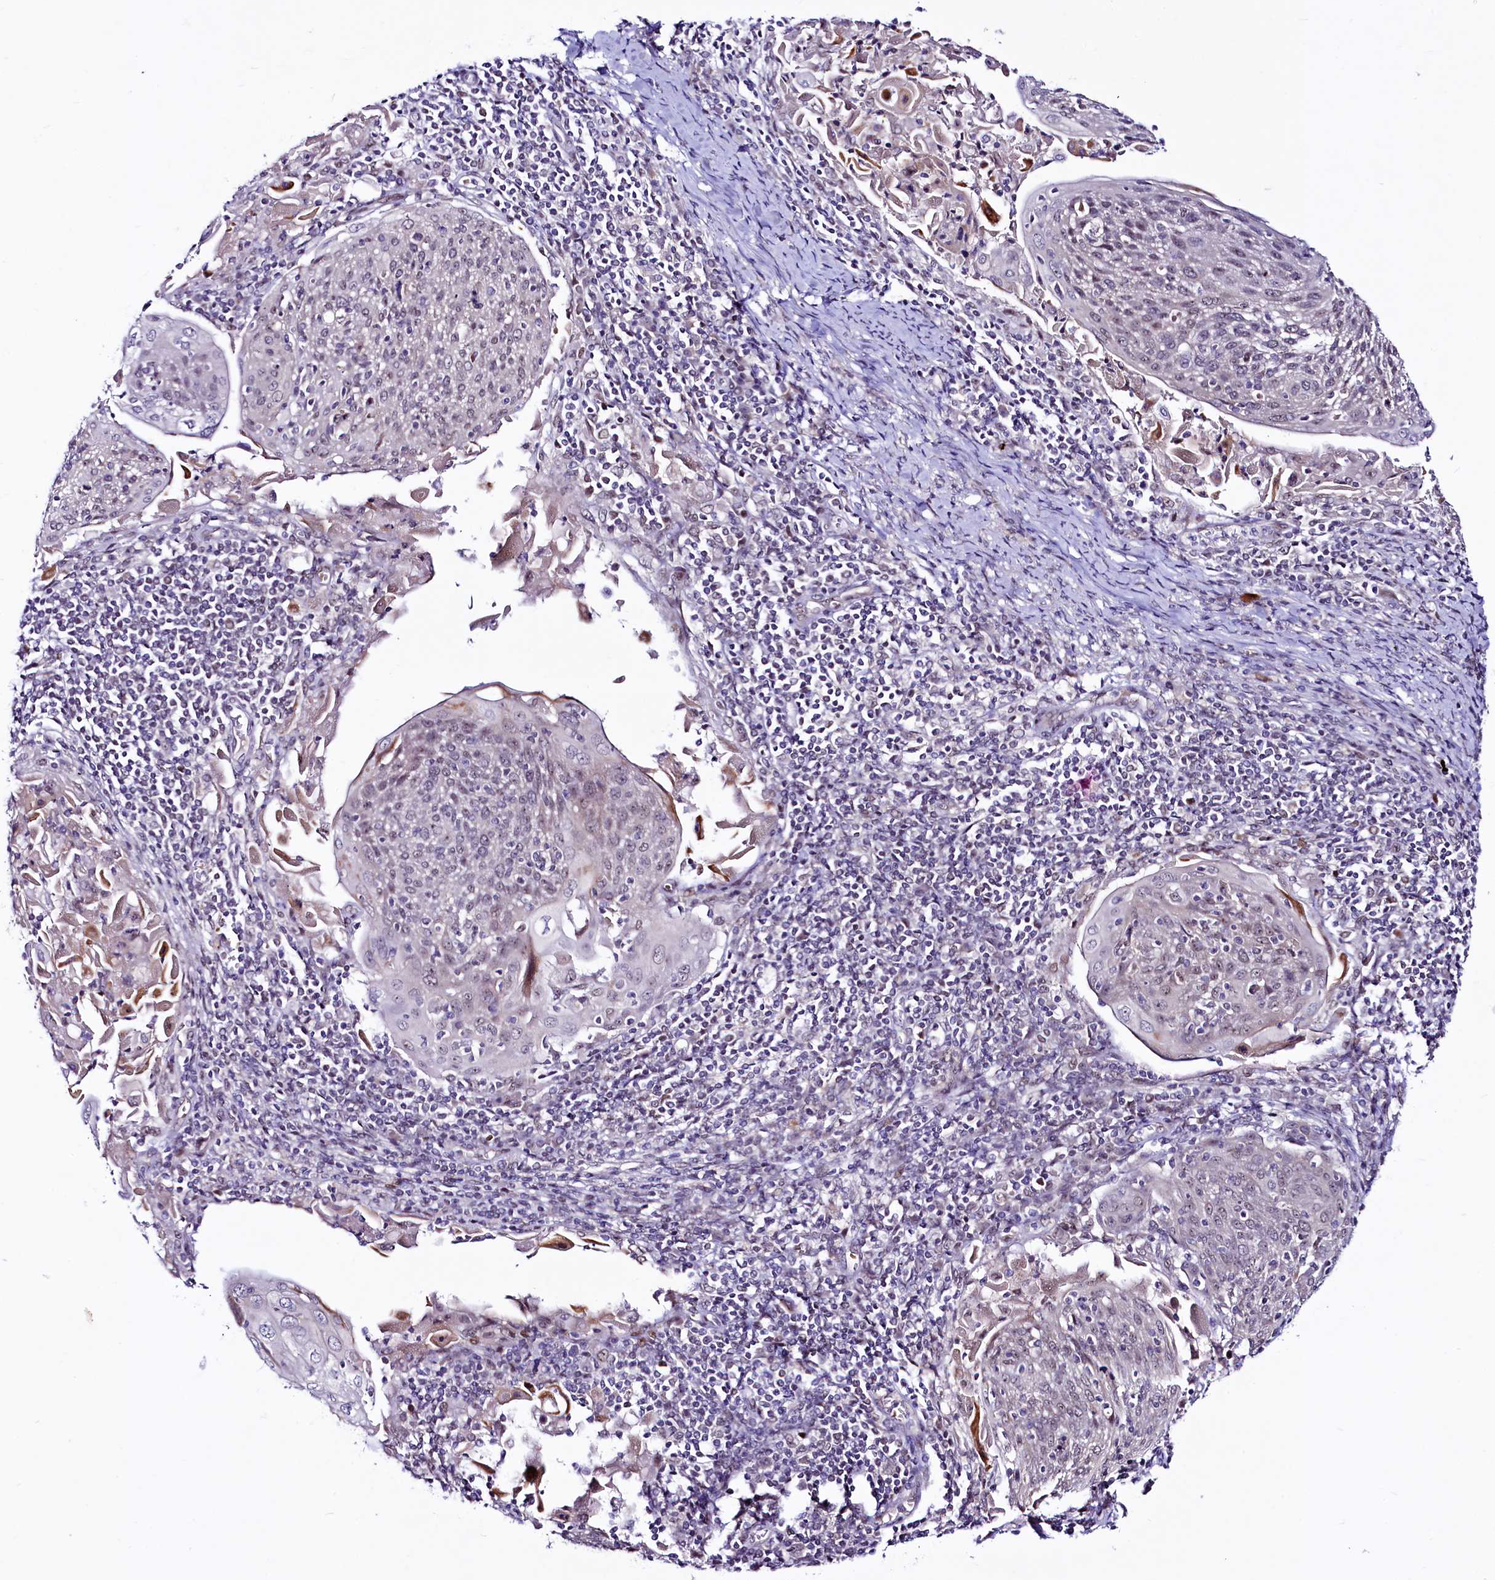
{"staining": {"intensity": "weak", "quantity": "<25%", "location": "nuclear"}, "tissue": "cervical cancer", "cell_type": "Tumor cells", "image_type": "cancer", "snomed": [{"axis": "morphology", "description": "Squamous cell carcinoma, NOS"}, {"axis": "topography", "description": "Cervix"}], "caption": "A high-resolution micrograph shows immunohistochemistry staining of squamous cell carcinoma (cervical), which displays no significant expression in tumor cells.", "gene": "LEUTX", "patient": {"sex": "female", "age": 67}}